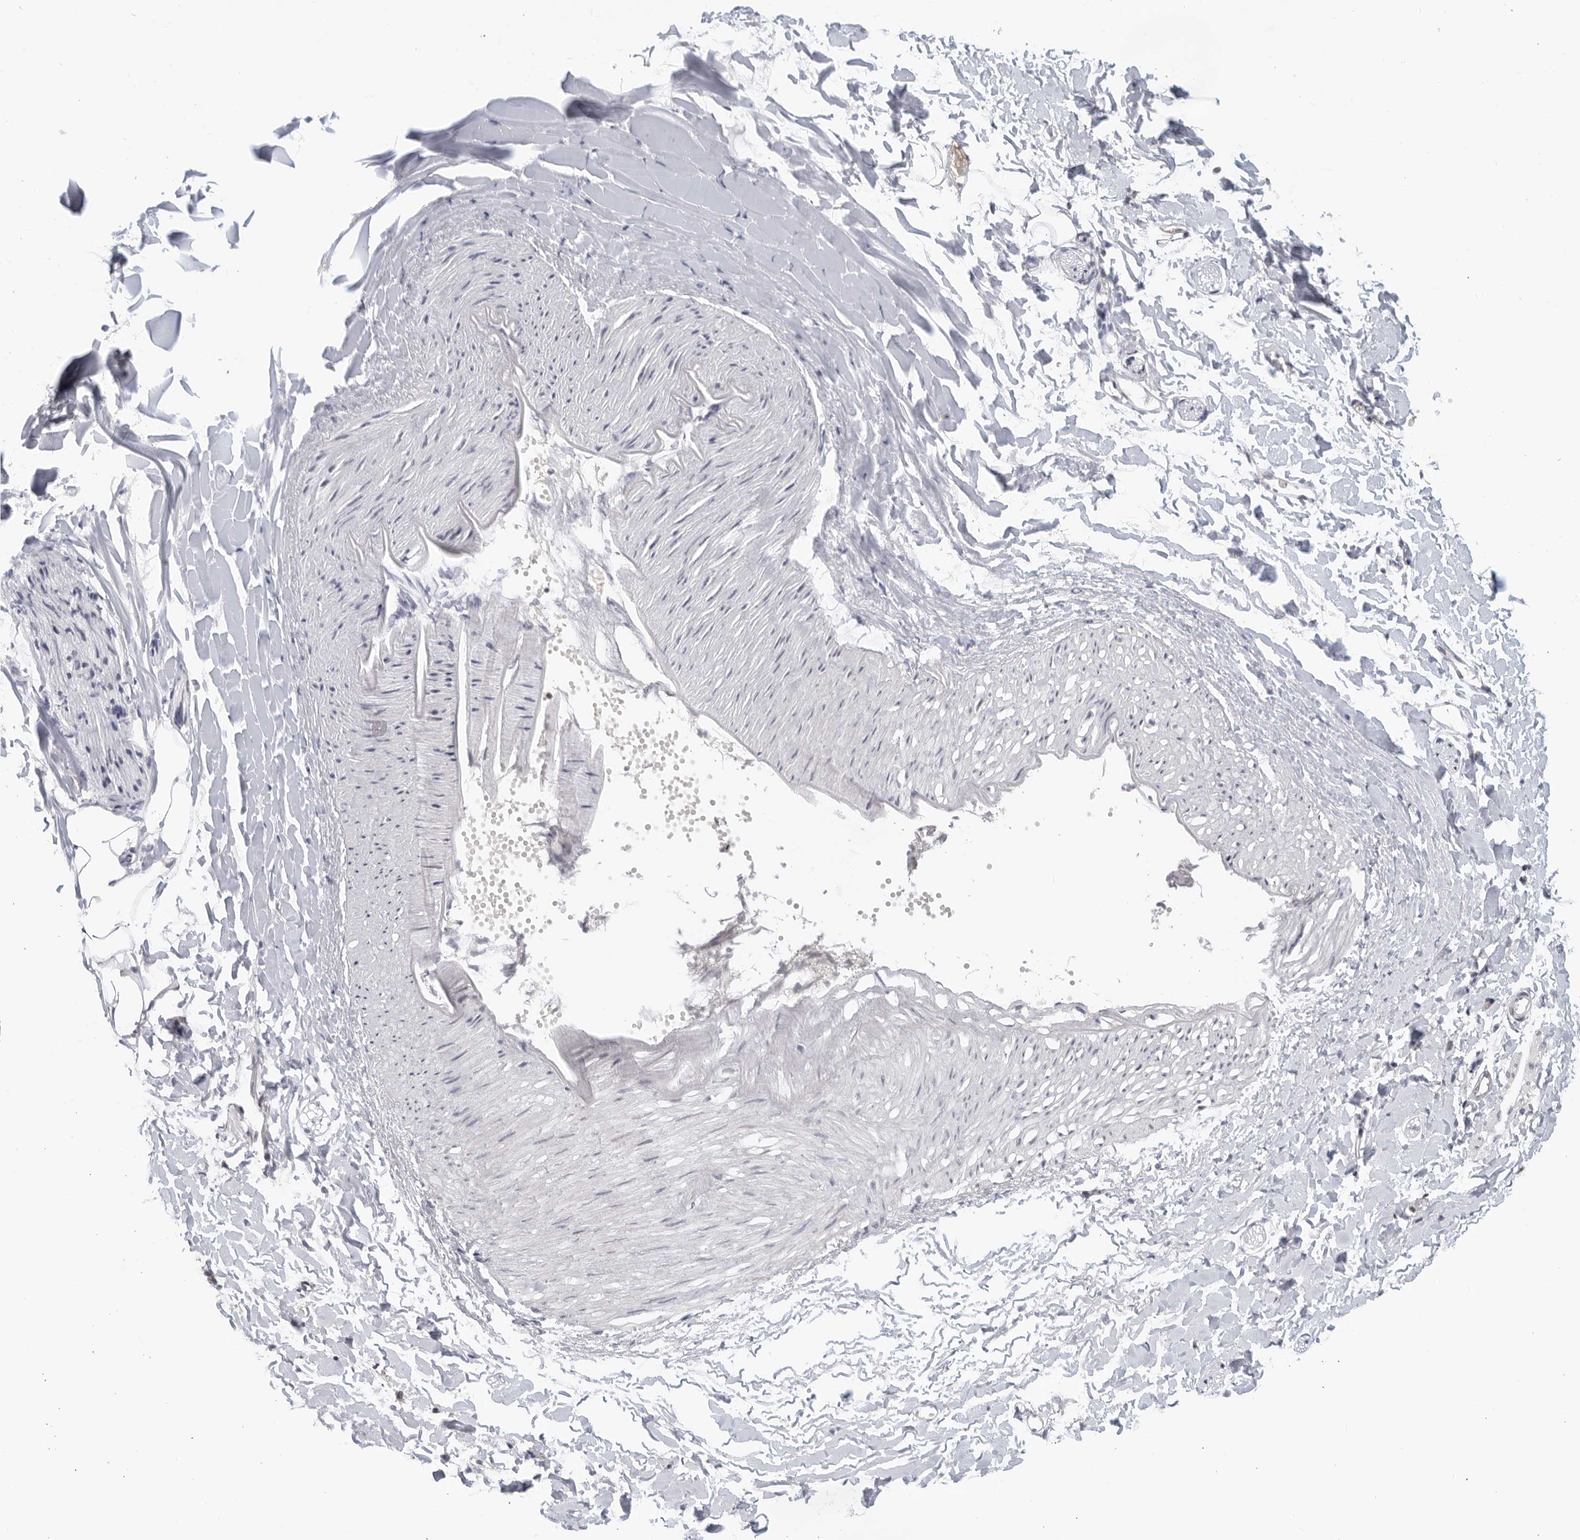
{"staining": {"intensity": "negative", "quantity": "none", "location": "none"}, "tissue": "soft tissue", "cell_type": "Chondrocytes", "image_type": "normal", "snomed": [{"axis": "morphology", "description": "Normal tissue, NOS"}, {"axis": "morphology", "description": "Adenocarcinoma, NOS"}, {"axis": "topography", "description": "Smooth muscle"}, {"axis": "topography", "description": "Colon"}], "caption": "Immunohistochemistry (IHC) micrograph of unremarkable soft tissue stained for a protein (brown), which demonstrates no staining in chondrocytes.", "gene": "RAB11FIP3", "patient": {"sex": "male", "age": 14}}